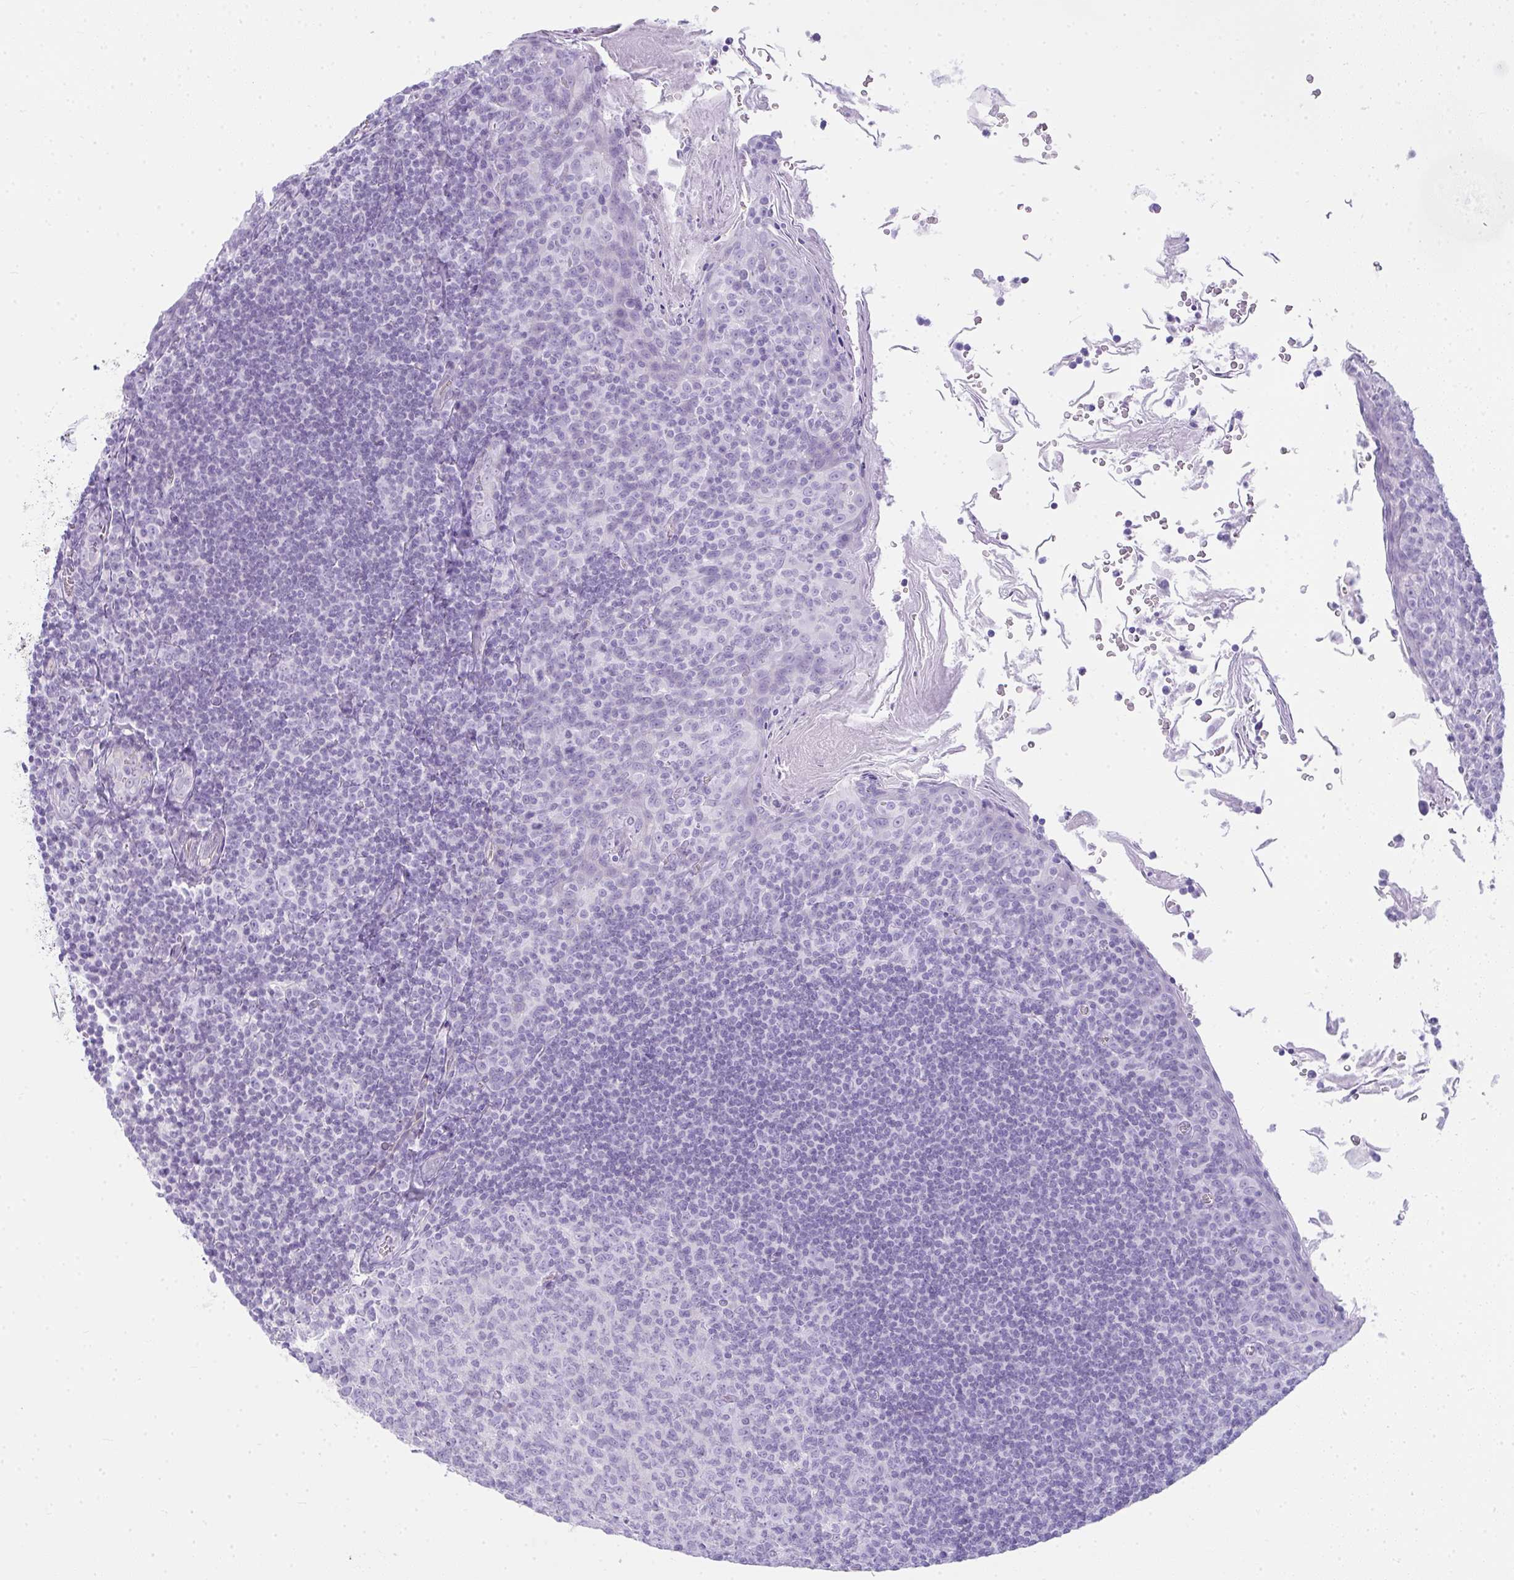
{"staining": {"intensity": "negative", "quantity": "none", "location": "none"}, "tissue": "tonsil", "cell_type": "Germinal center cells", "image_type": "normal", "snomed": [{"axis": "morphology", "description": "Normal tissue, NOS"}, {"axis": "topography", "description": "Tonsil"}], "caption": "This is a micrograph of immunohistochemistry staining of unremarkable tonsil, which shows no positivity in germinal center cells.", "gene": "RASL10A", "patient": {"sex": "male", "age": 27}}